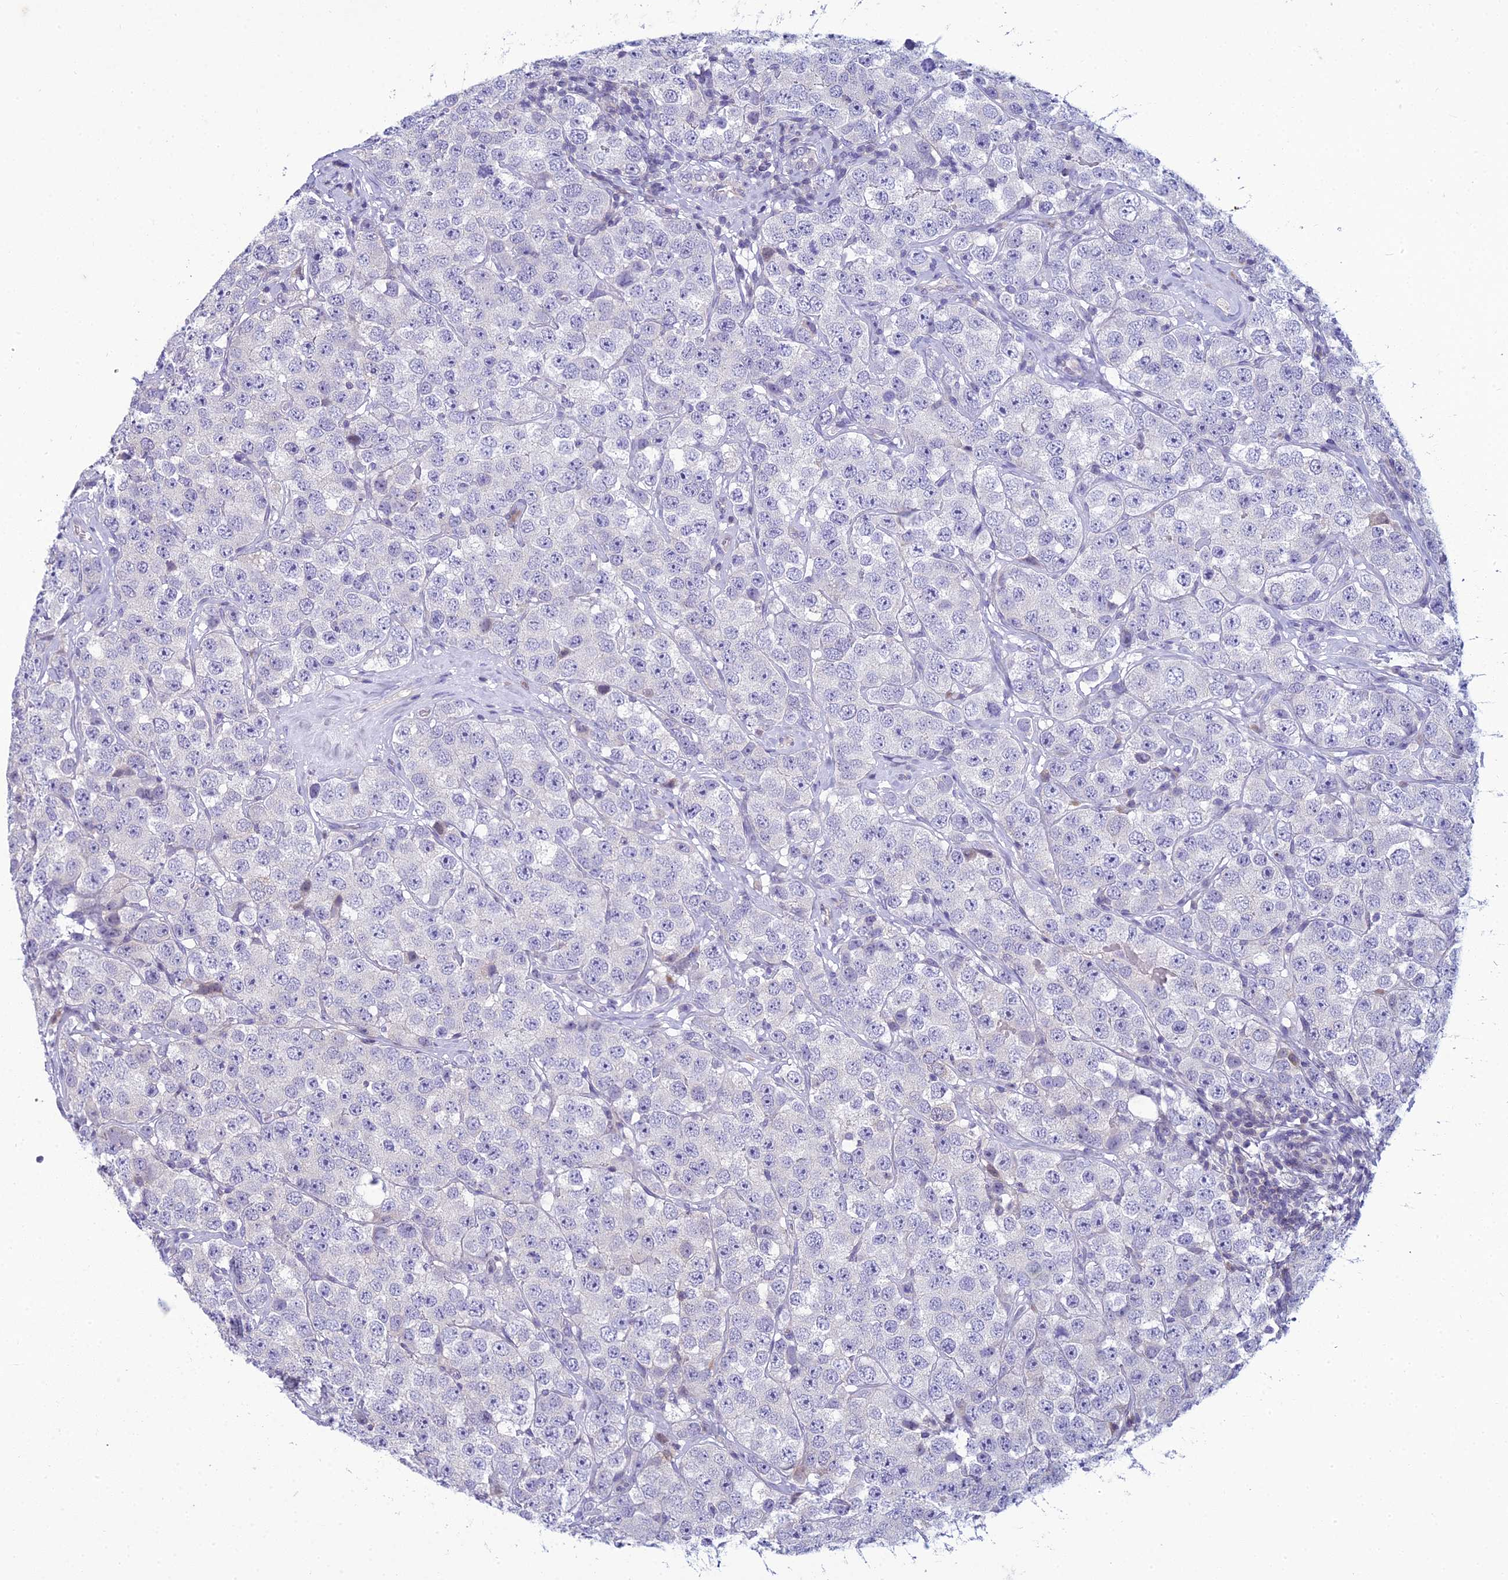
{"staining": {"intensity": "negative", "quantity": "none", "location": "none"}, "tissue": "testis cancer", "cell_type": "Tumor cells", "image_type": "cancer", "snomed": [{"axis": "morphology", "description": "Seminoma, NOS"}, {"axis": "topography", "description": "Testis"}], "caption": "This is an immunohistochemistry (IHC) micrograph of testis cancer. There is no expression in tumor cells.", "gene": "ZMIZ1", "patient": {"sex": "male", "age": 28}}